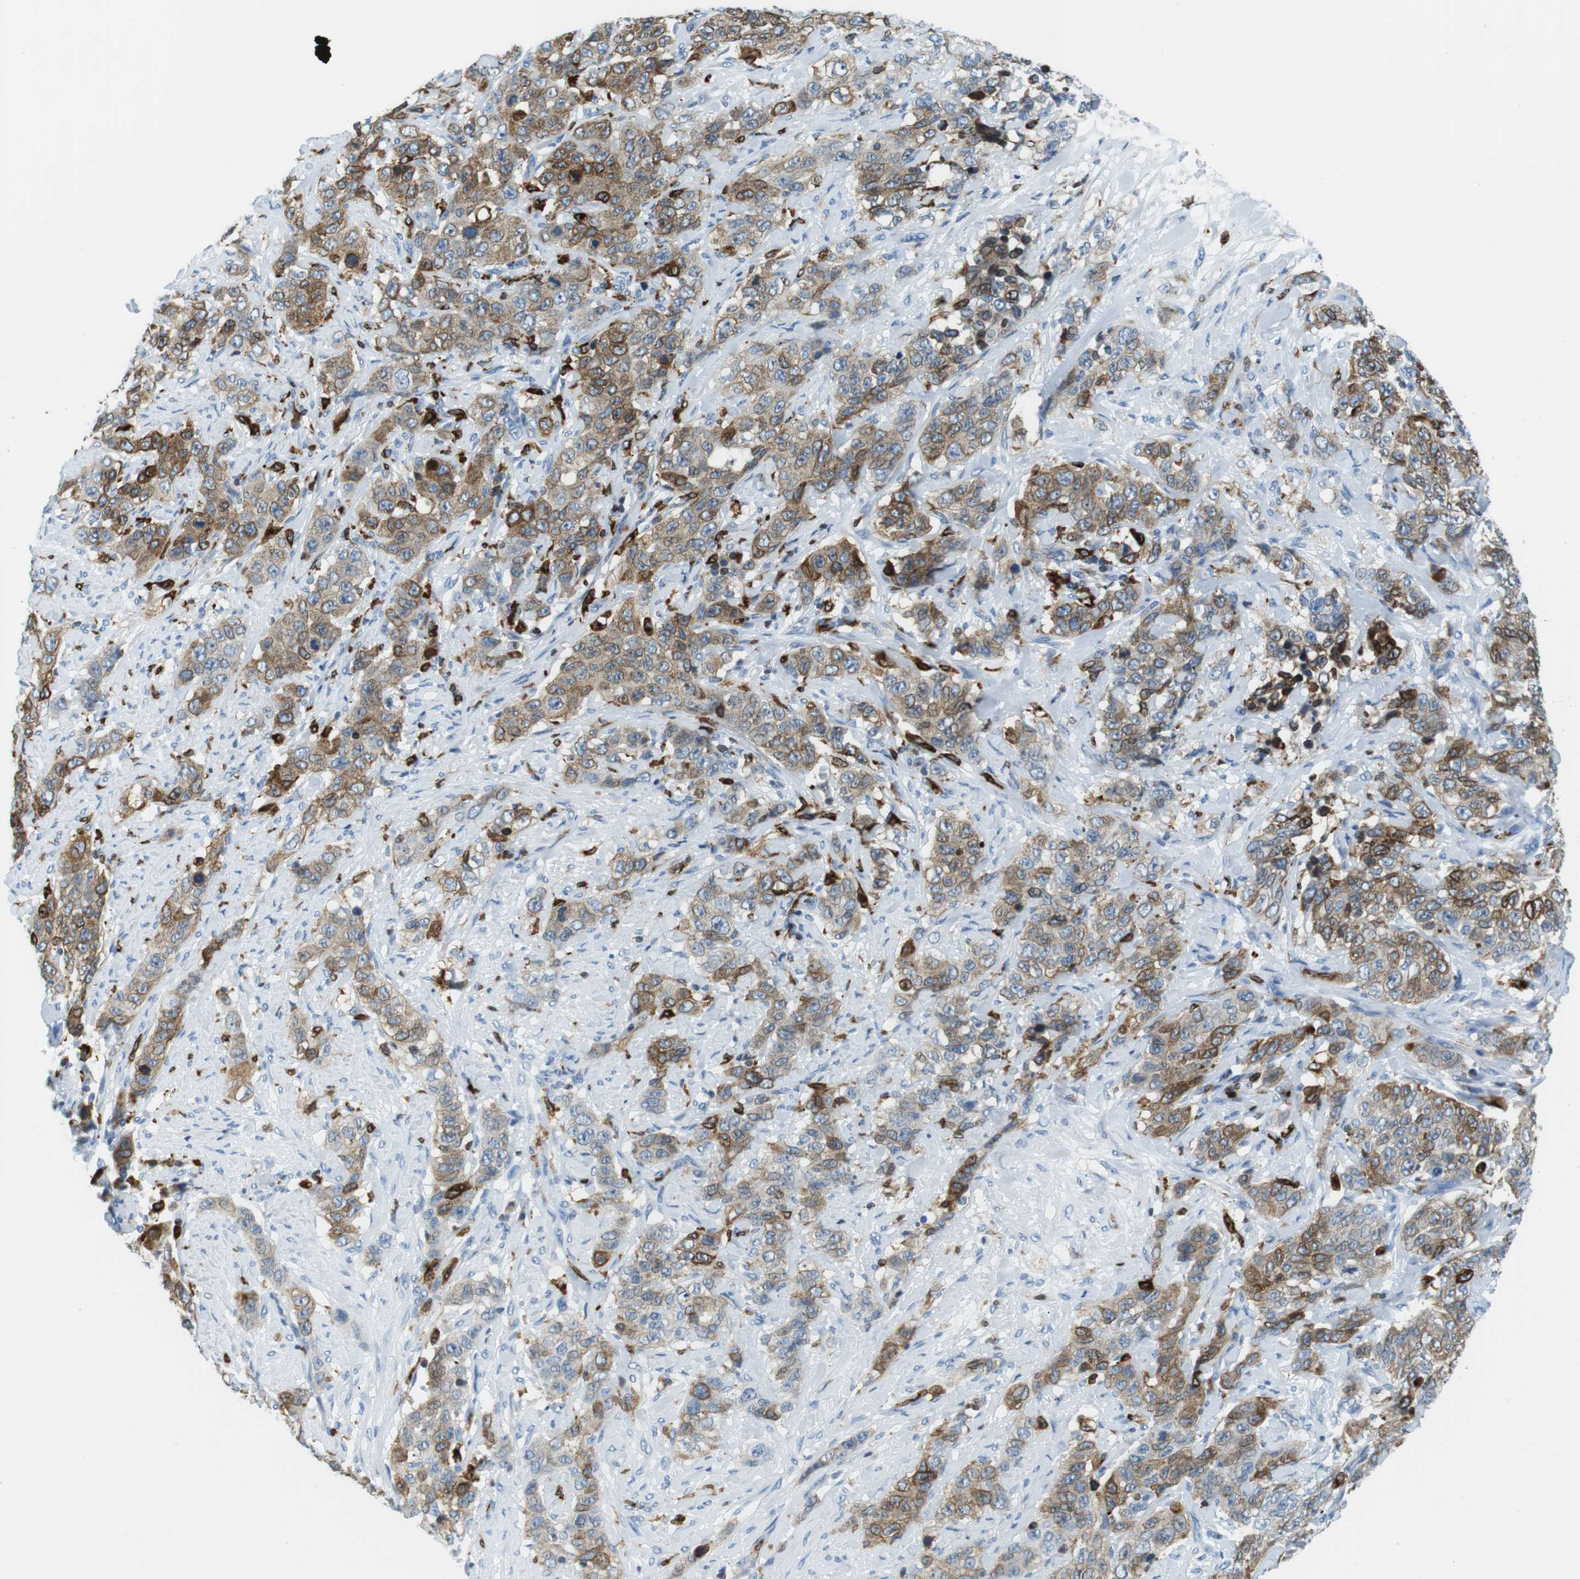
{"staining": {"intensity": "moderate", "quantity": "25%-75%", "location": "cytoplasmic/membranous"}, "tissue": "stomach cancer", "cell_type": "Tumor cells", "image_type": "cancer", "snomed": [{"axis": "morphology", "description": "Adenocarcinoma, NOS"}, {"axis": "topography", "description": "Stomach"}], "caption": "Stomach cancer (adenocarcinoma) stained with a brown dye shows moderate cytoplasmic/membranous positive staining in approximately 25%-75% of tumor cells.", "gene": "CIITA", "patient": {"sex": "male", "age": 48}}